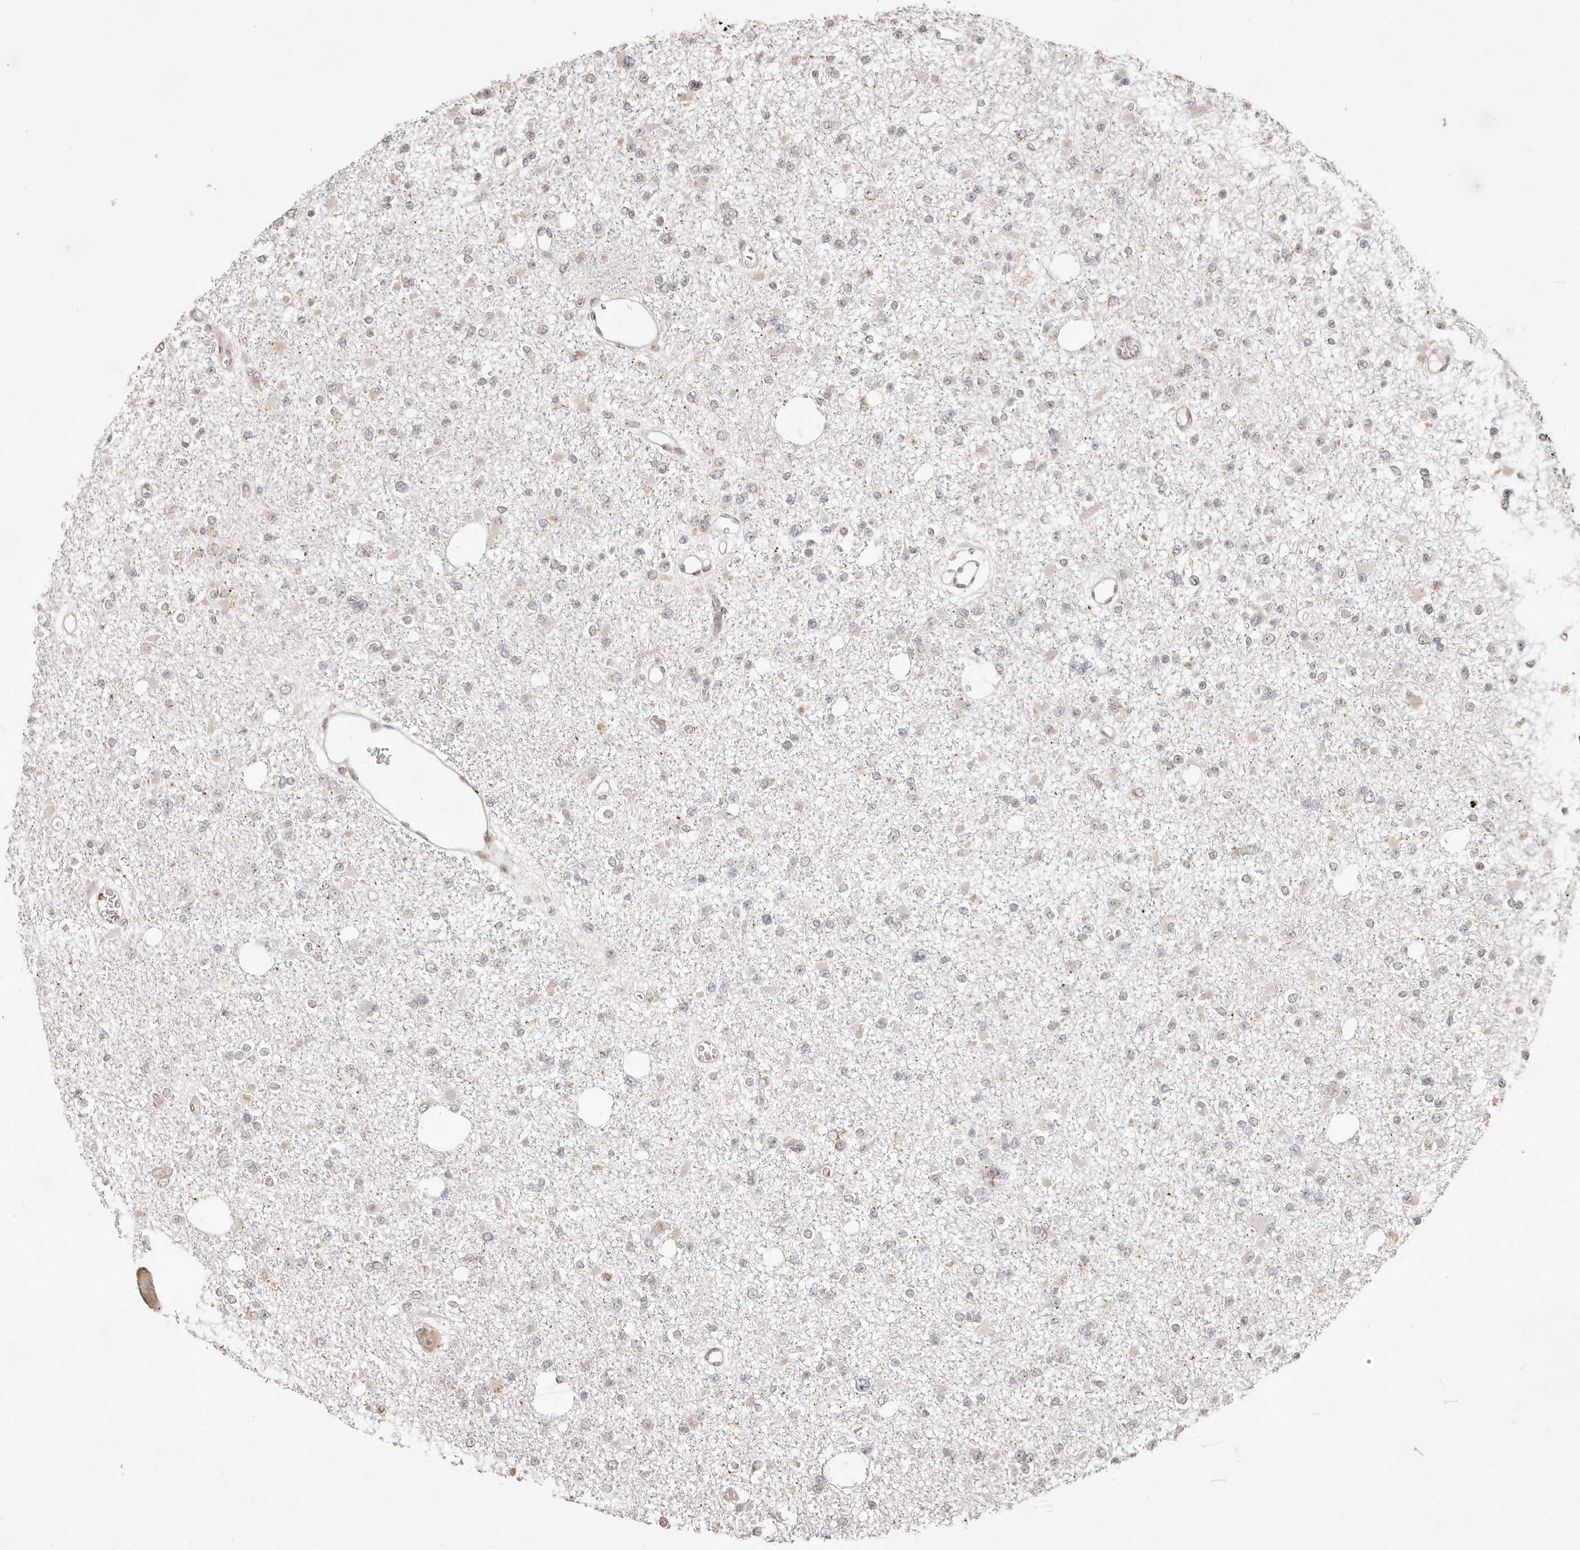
{"staining": {"intensity": "negative", "quantity": "none", "location": "none"}, "tissue": "glioma", "cell_type": "Tumor cells", "image_type": "cancer", "snomed": [{"axis": "morphology", "description": "Glioma, malignant, Low grade"}, {"axis": "topography", "description": "Brain"}], "caption": "Human malignant glioma (low-grade) stained for a protein using immunohistochemistry (IHC) displays no staining in tumor cells.", "gene": "TRIM4", "patient": {"sex": "female", "age": 22}}